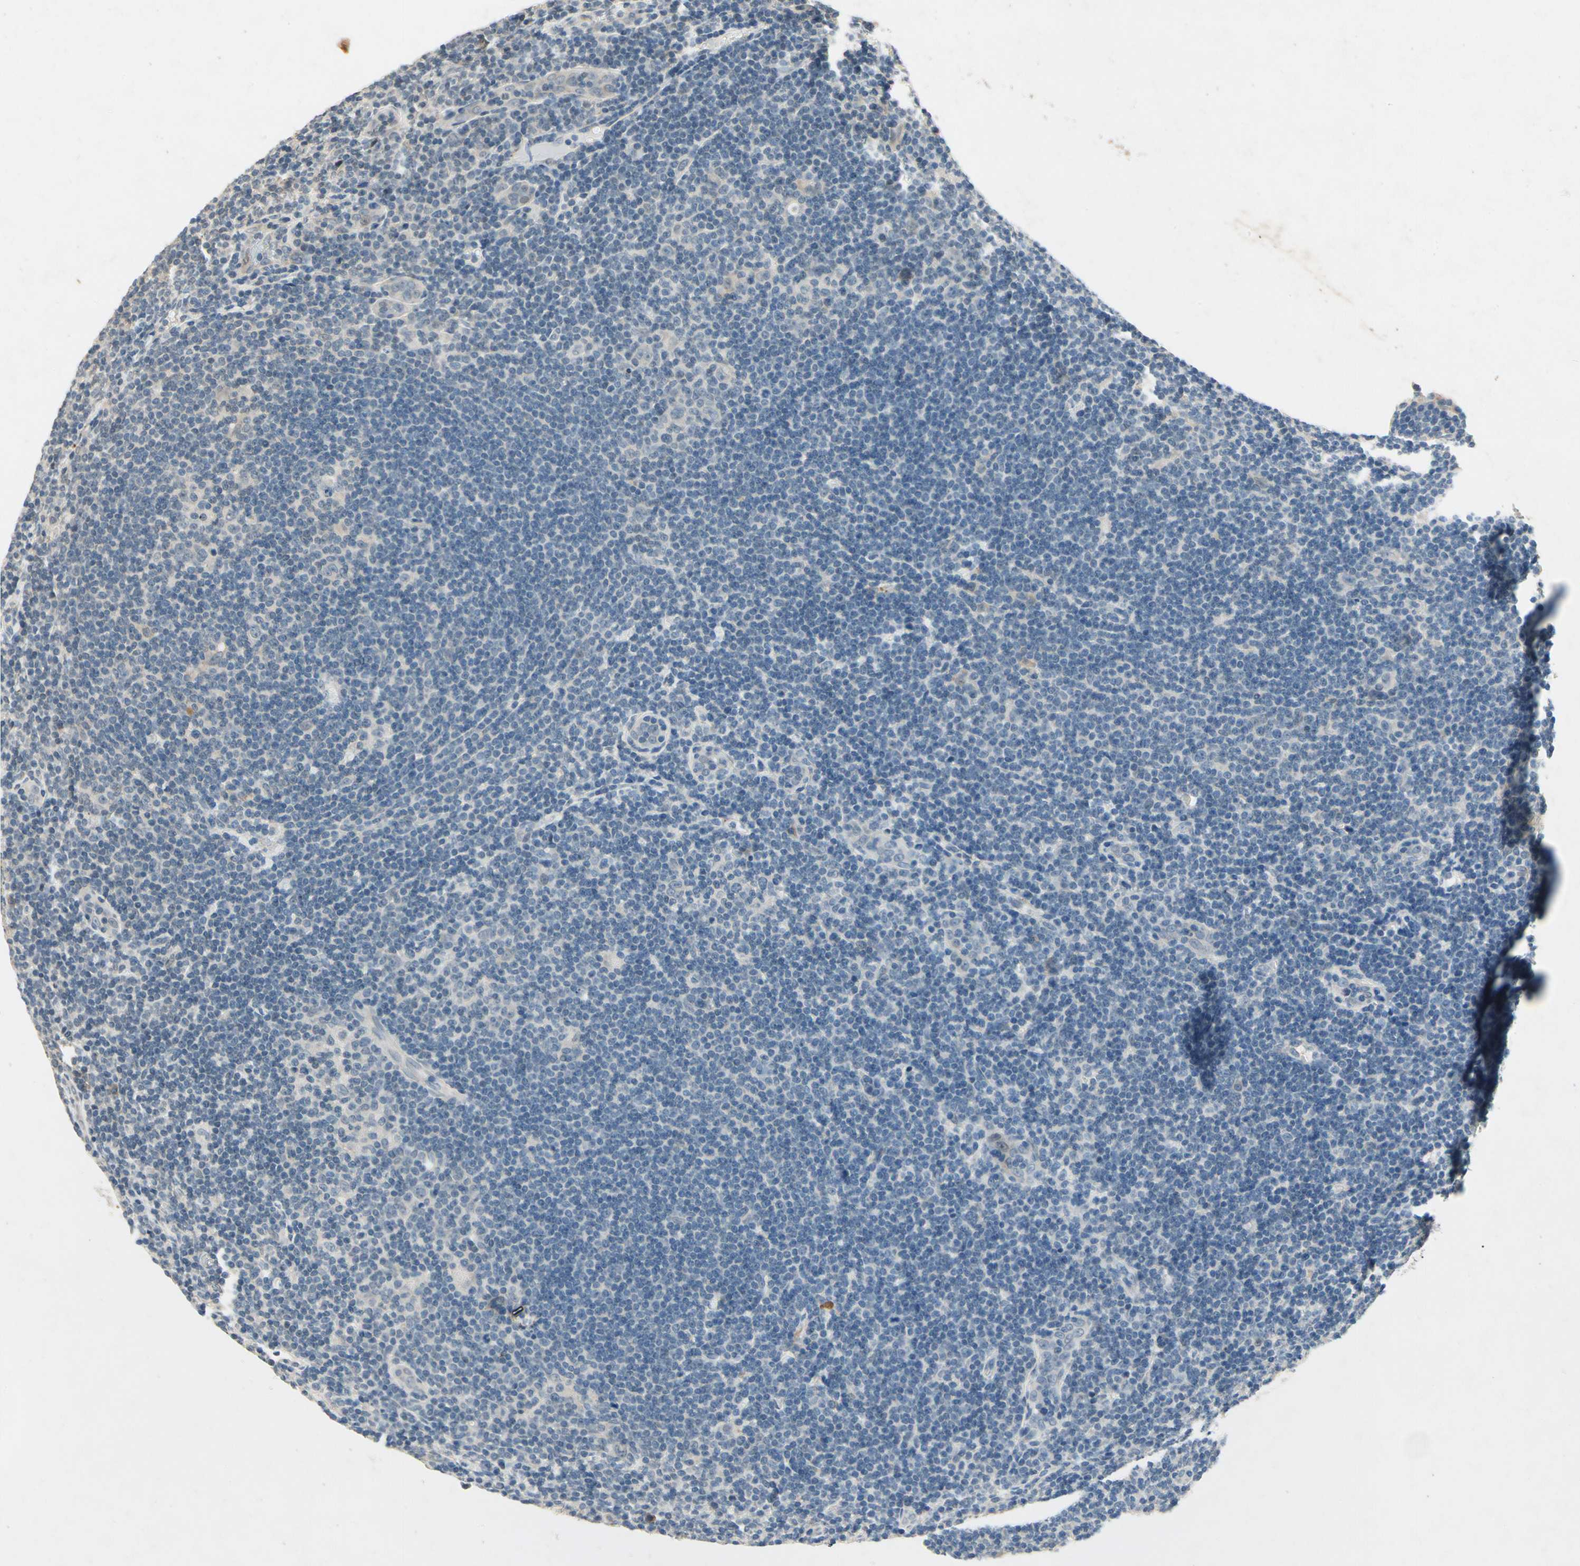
{"staining": {"intensity": "weak", "quantity": "25%-75%", "location": "cytoplasmic/membranous"}, "tissue": "lymphoma", "cell_type": "Tumor cells", "image_type": "cancer", "snomed": [{"axis": "morphology", "description": "Hodgkin's disease, NOS"}, {"axis": "topography", "description": "Lymph node"}], "caption": "Tumor cells demonstrate weak cytoplasmic/membranous staining in about 25%-75% of cells in Hodgkin's disease. Ihc stains the protein in brown and the nuclei are stained blue.", "gene": "DPY19L3", "patient": {"sex": "female", "age": 57}}